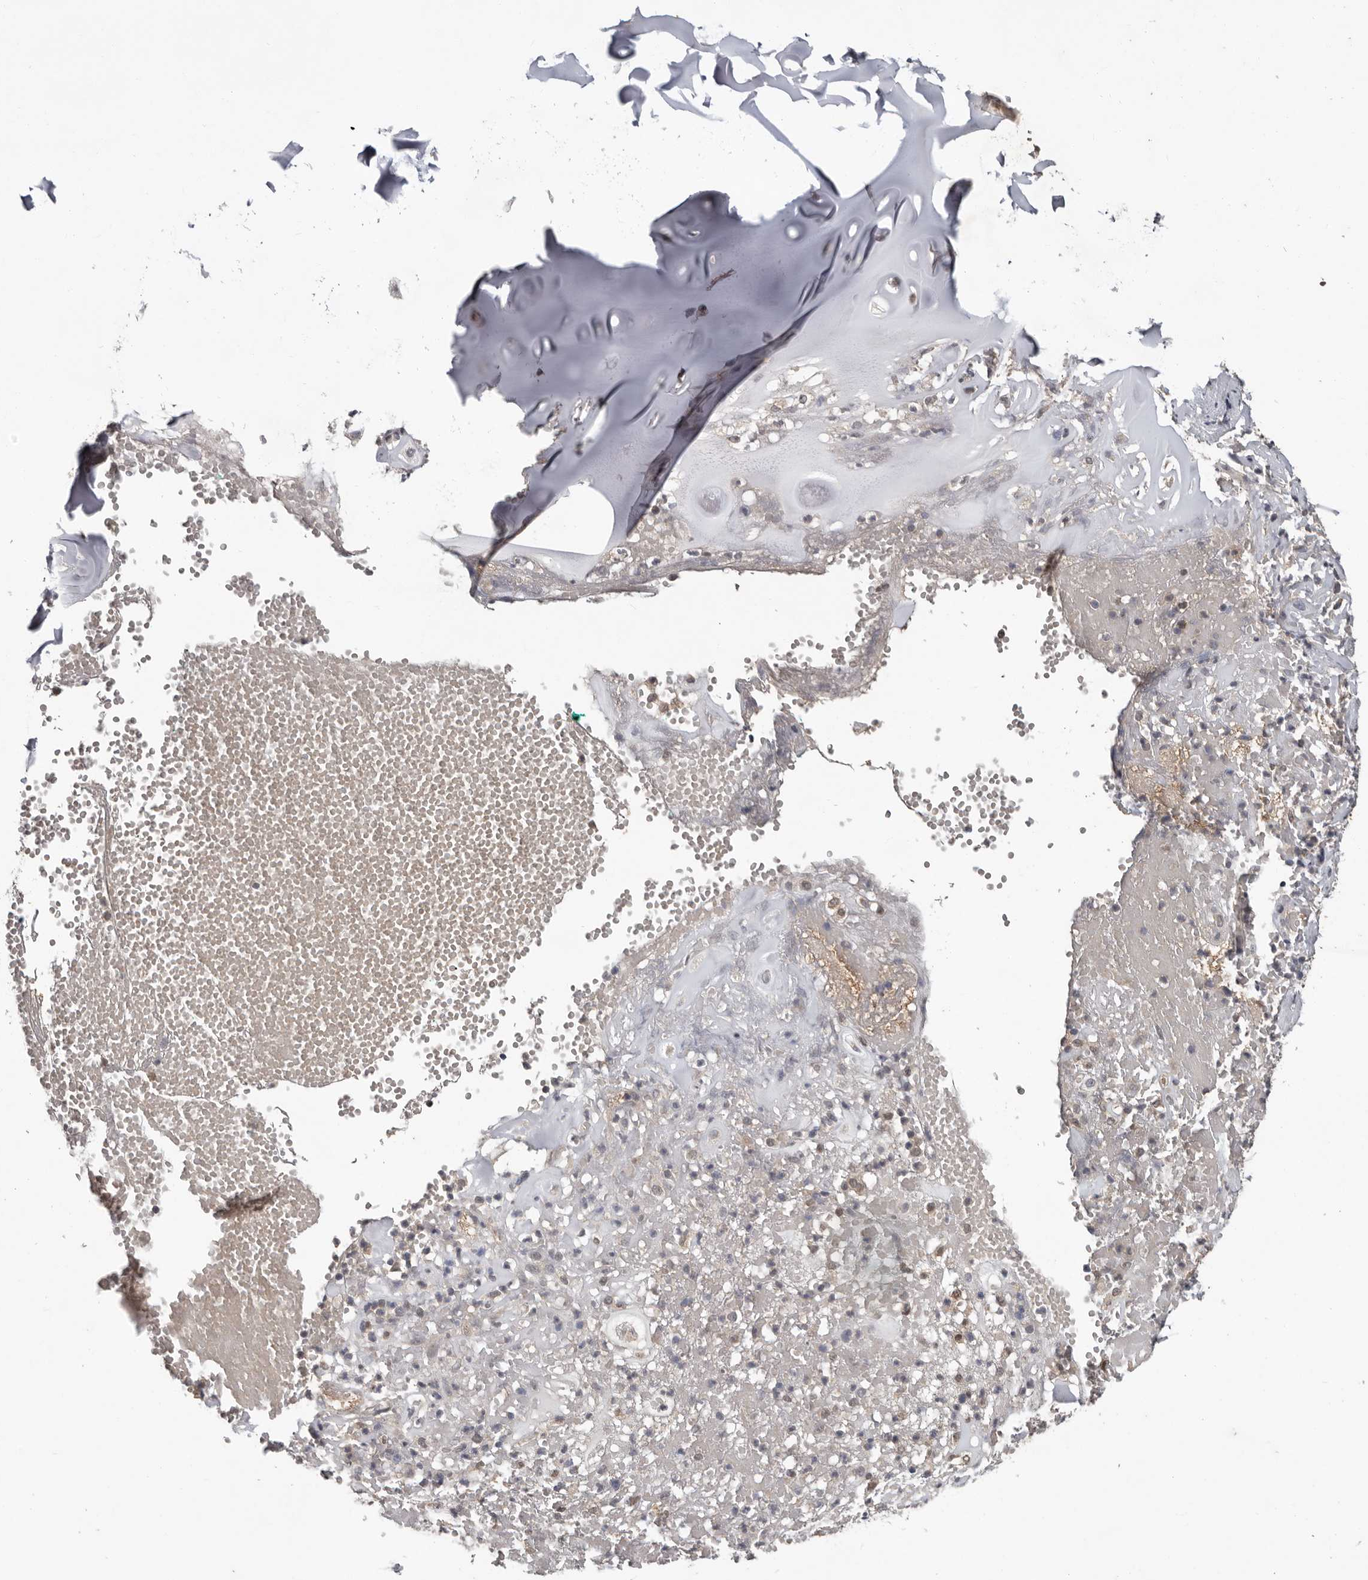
{"staining": {"intensity": "weak", "quantity": "<25%", "location": "cytoplasmic/membranous"}, "tissue": "adipose tissue", "cell_type": "Adipocytes", "image_type": "normal", "snomed": [{"axis": "morphology", "description": "Normal tissue, NOS"}, {"axis": "morphology", "description": "Basal cell carcinoma"}, {"axis": "topography", "description": "Cartilage tissue"}, {"axis": "topography", "description": "Nasopharynx"}, {"axis": "topography", "description": "Oral tissue"}], "caption": "Adipose tissue stained for a protein using immunohistochemistry displays no staining adipocytes.", "gene": "MTF1", "patient": {"sex": "female", "age": 77}}